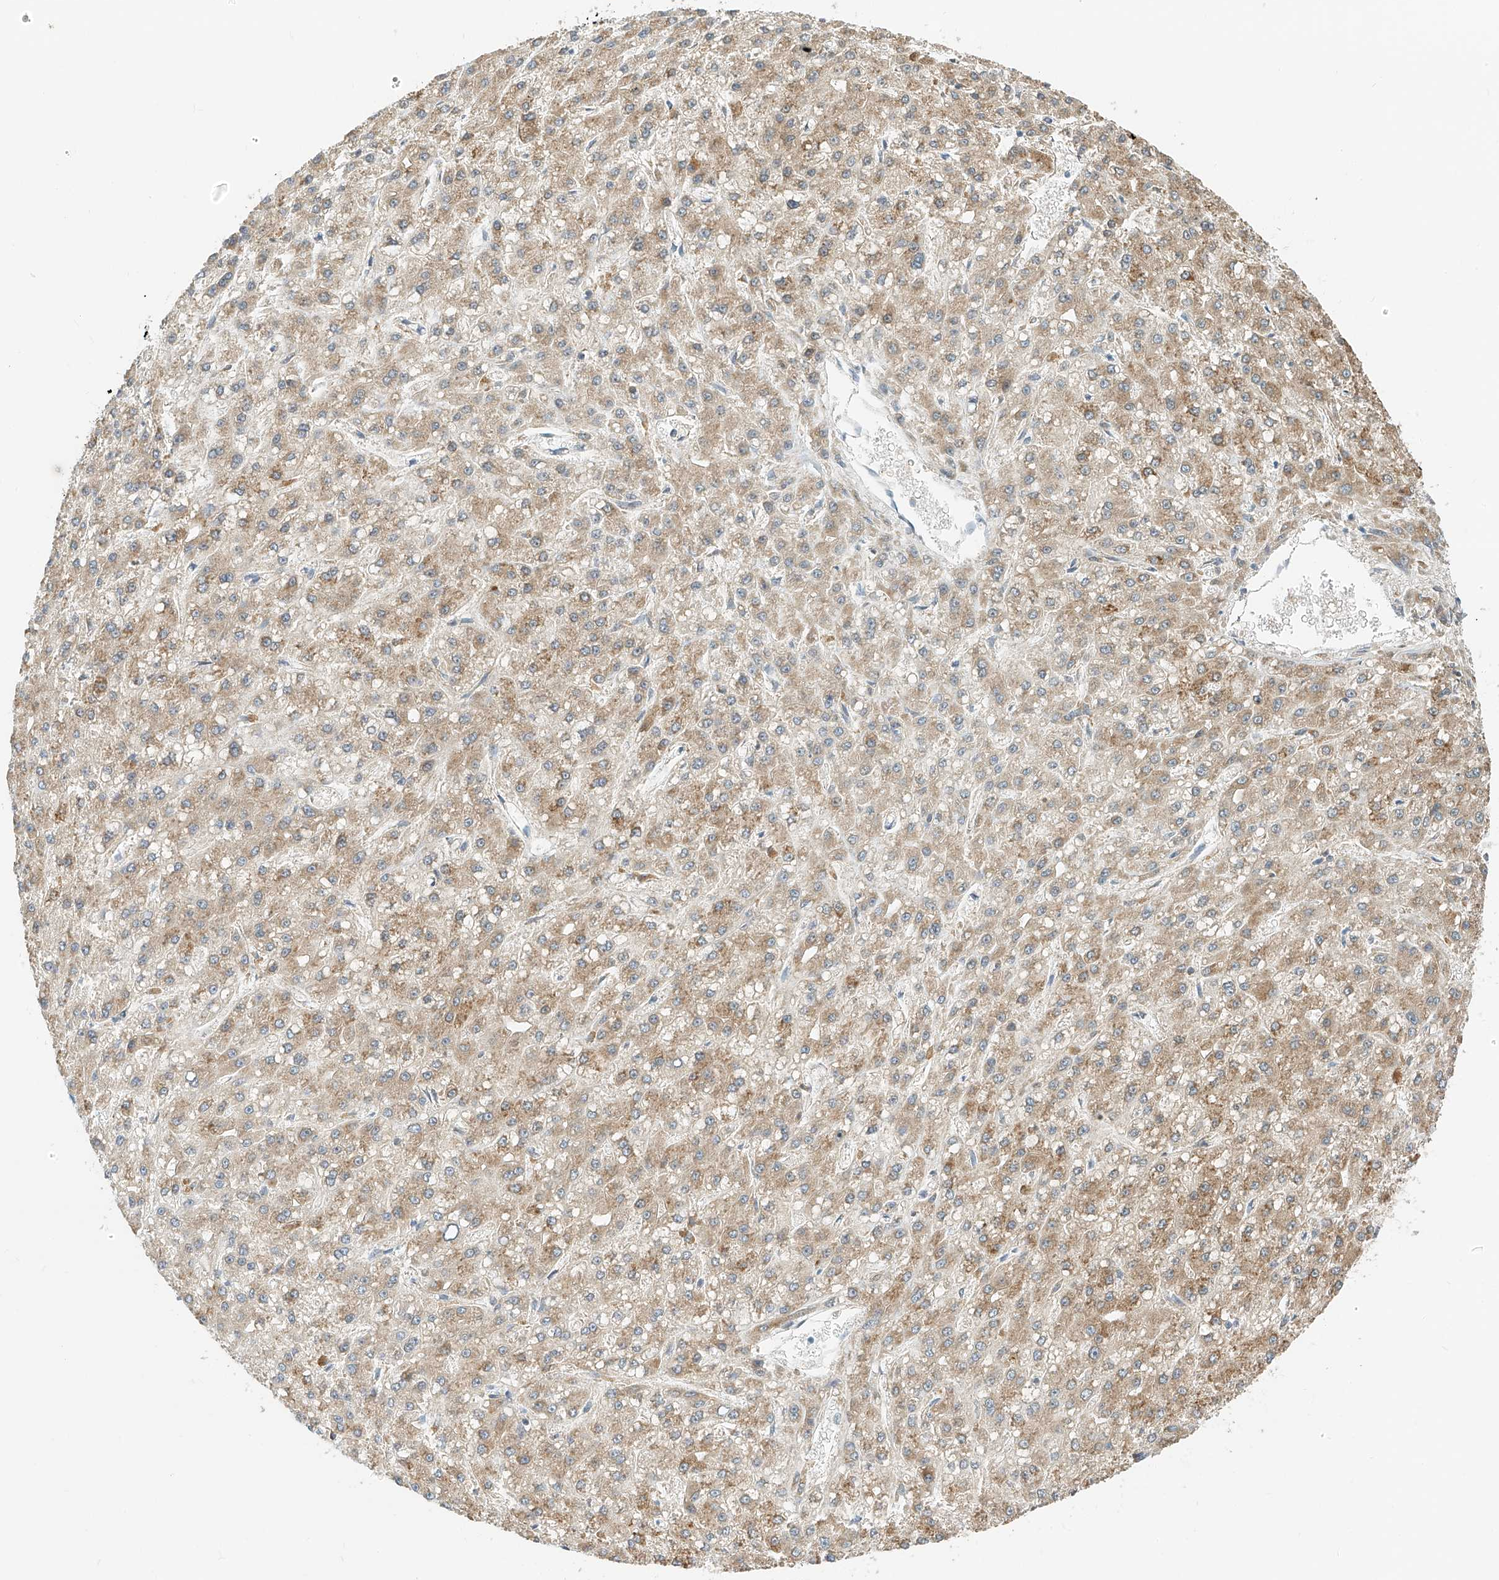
{"staining": {"intensity": "moderate", "quantity": "25%-75%", "location": "cytoplasmic/membranous"}, "tissue": "liver cancer", "cell_type": "Tumor cells", "image_type": "cancer", "snomed": [{"axis": "morphology", "description": "Carcinoma, Hepatocellular, NOS"}, {"axis": "topography", "description": "Liver"}], "caption": "A medium amount of moderate cytoplasmic/membranous staining is identified in about 25%-75% of tumor cells in liver cancer (hepatocellular carcinoma) tissue.", "gene": "PPA2", "patient": {"sex": "male", "age": 67}}